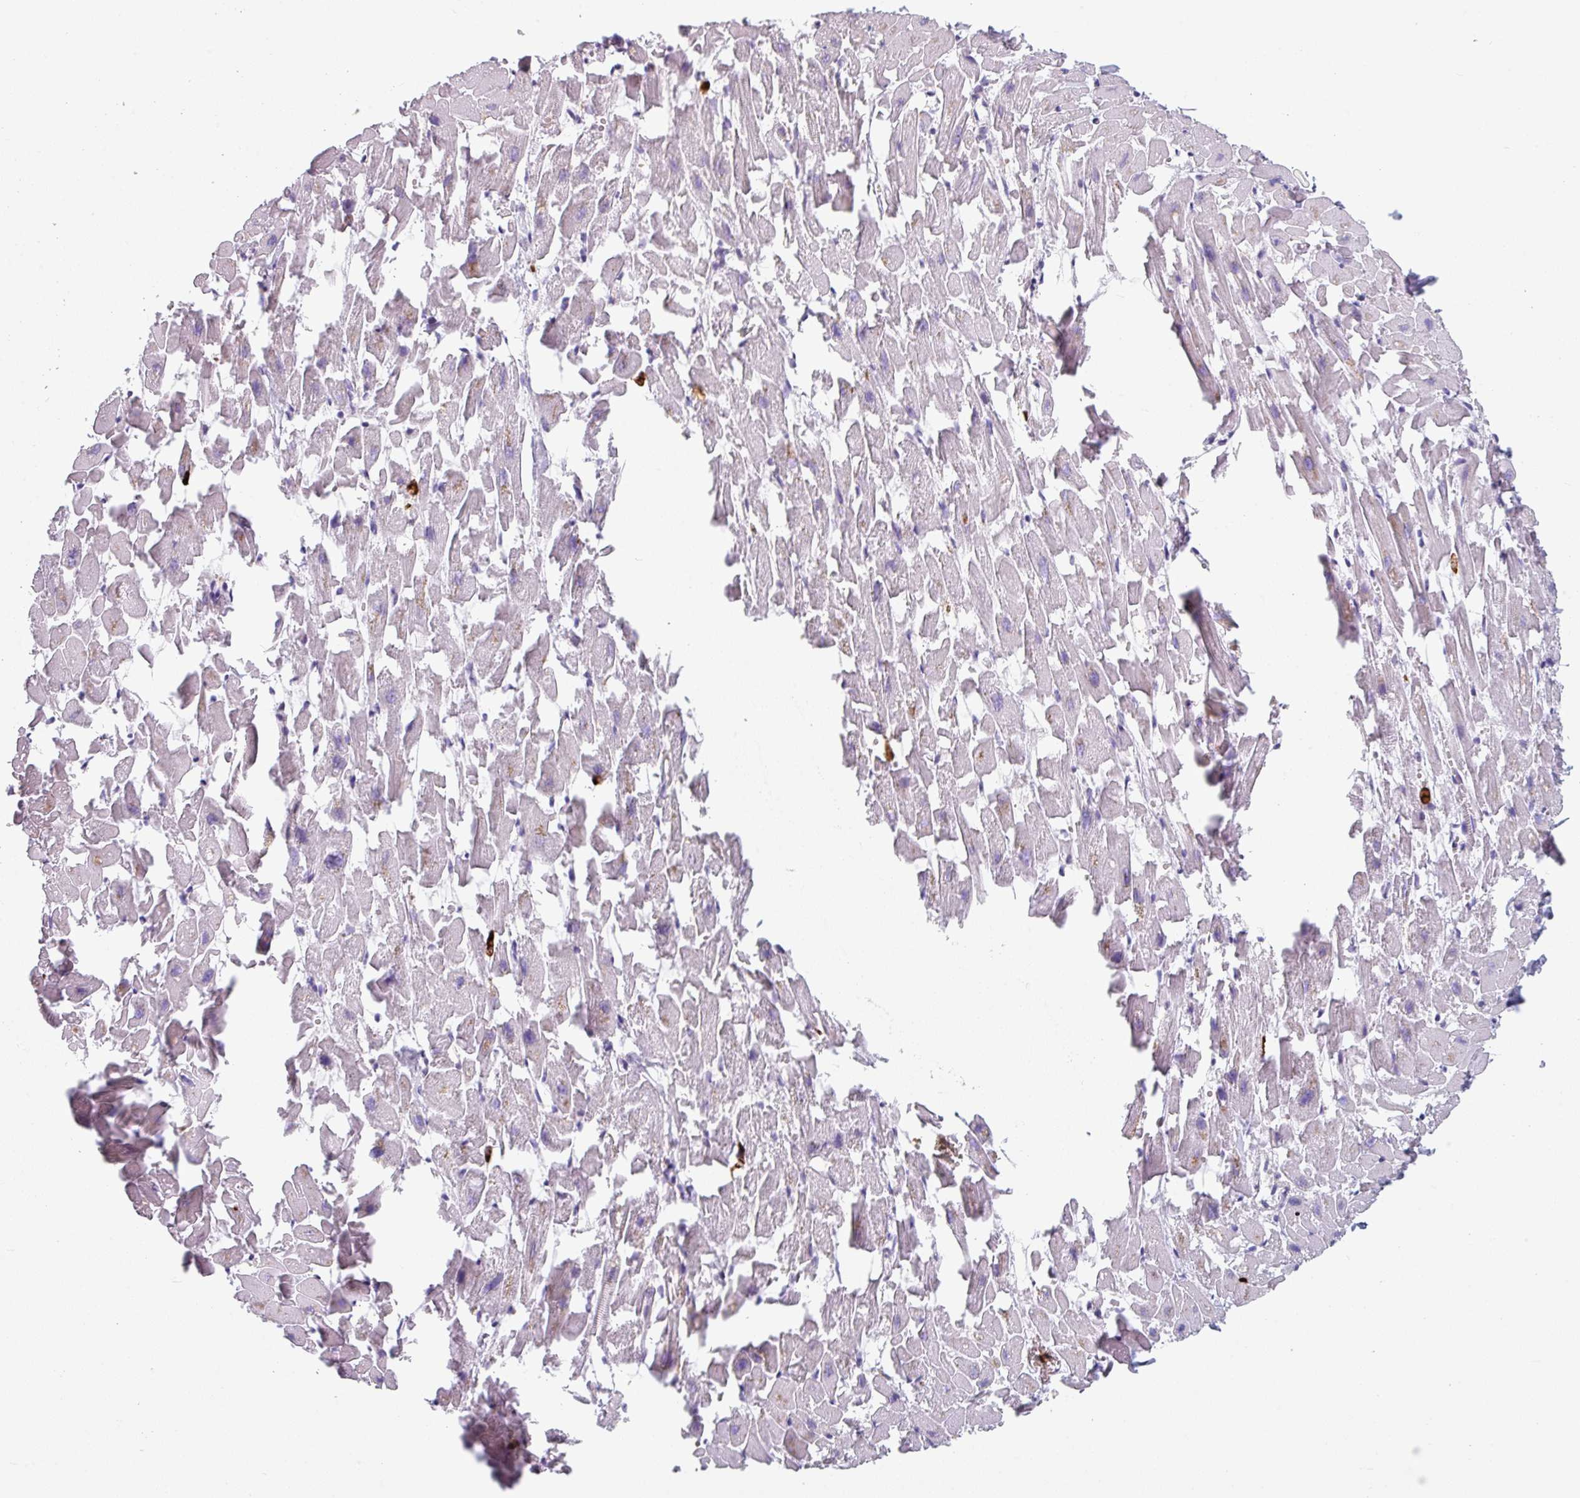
{"staining": {"intensity": "strong", "quantity": "25%-75%", "location": "cytoplasmic/membranous"}, "tissue": "heart muscle", "cell_type": "Cardiomyocytes", "image_type": "normal", "snomed": [{"axis": "morphology", "description": "Normal tissue, NOS"}, {"axis": "topography", "description": "Heart"}], "caption": "Strong cytoplasmic/membranous protein positivity is seen in approximately 25%-75% of cardiomyocytes in heart muscle. (brown staining indicates protein expression, while blue staining denotes nuclei).", "gene": "EXOSC5", "patient": {"sex": "female", "age": 64}}